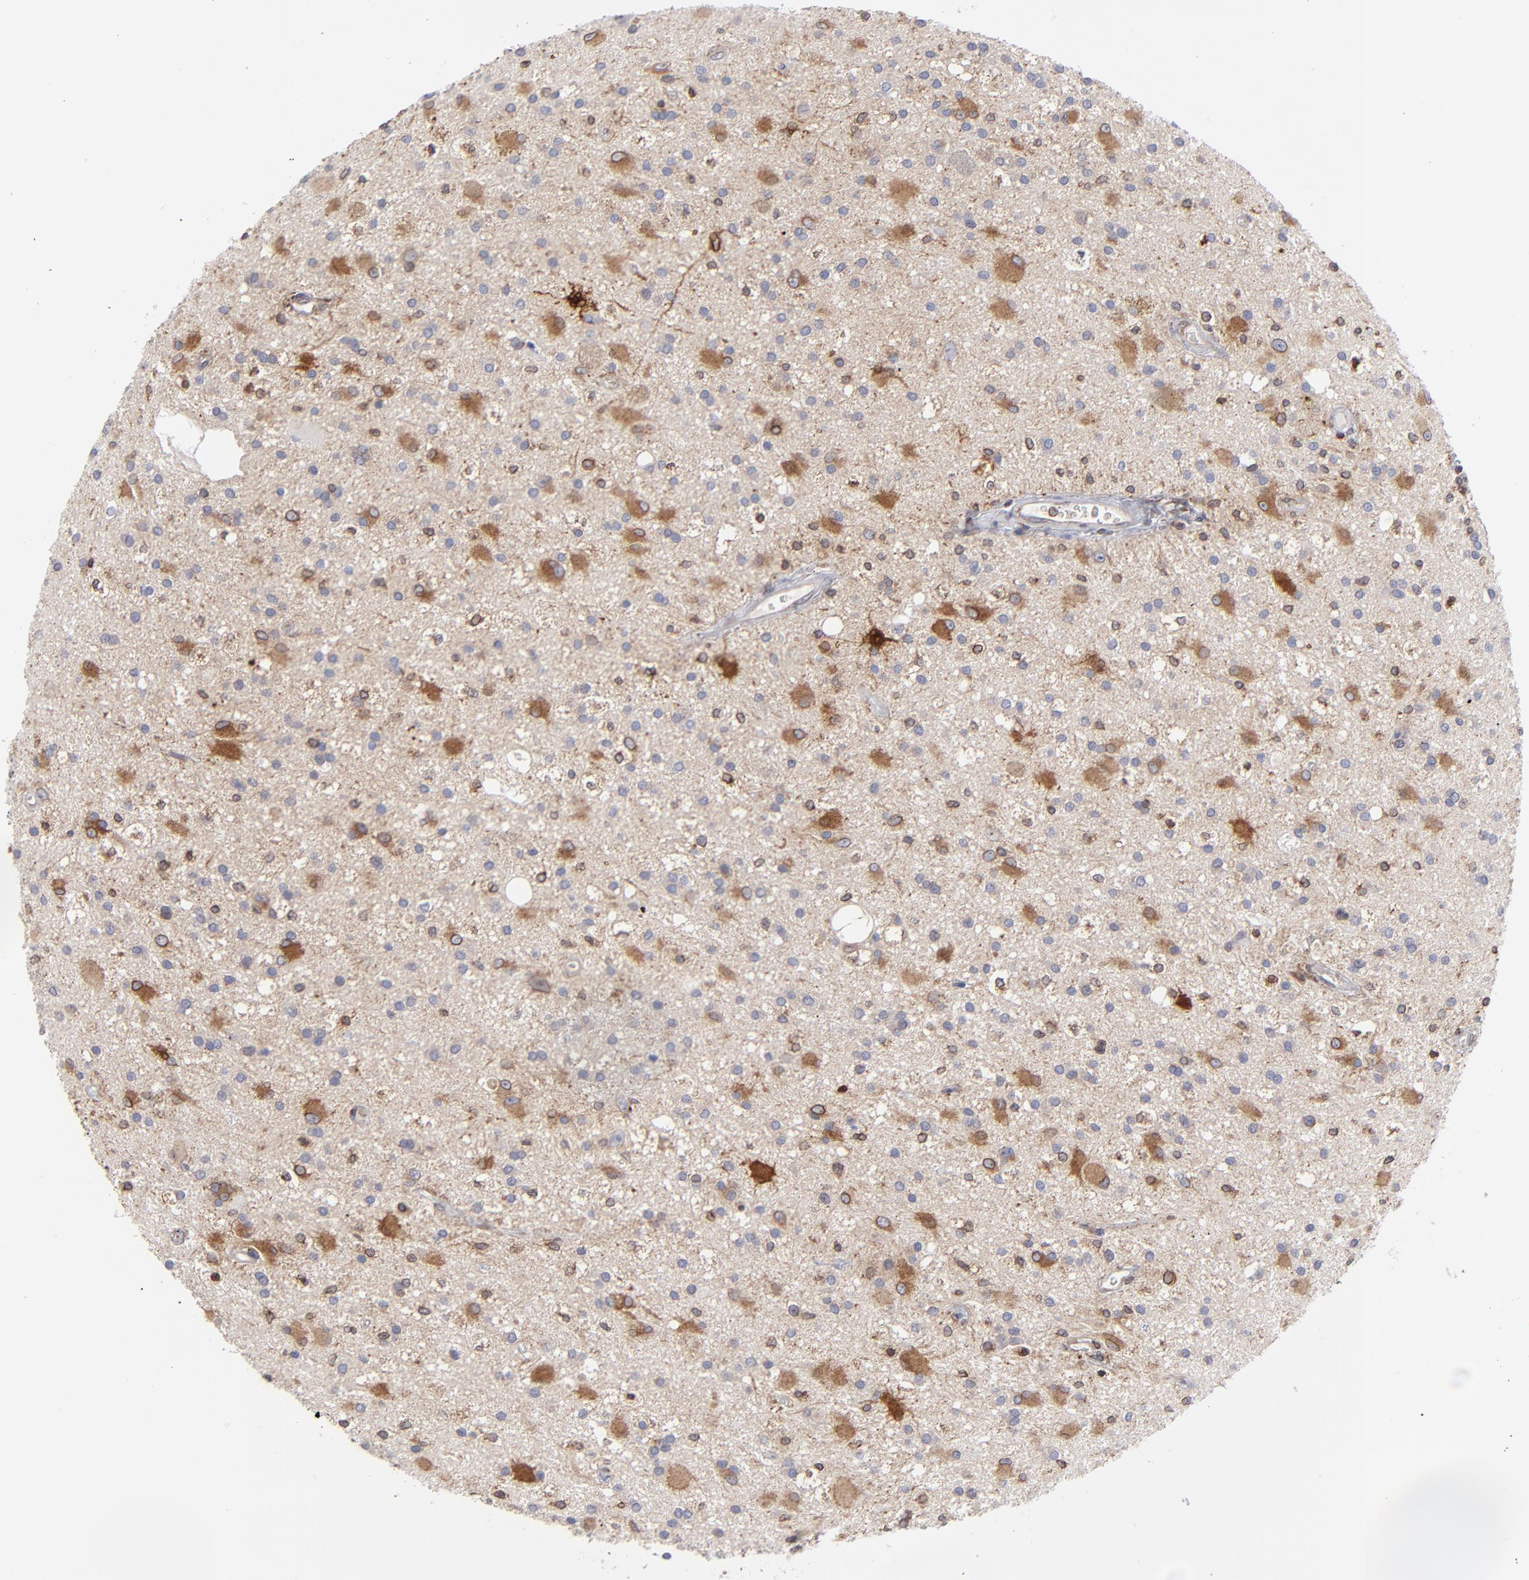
{"staining": {"intensity": "moderate", "quantity": "25%-75%", "location": "cytoplasmic/membranous"}, "tissue": "glioma", "cell_type": "Tumor cells", "image_type": "cancer", "snomed": [{"axis": "morphology", "description": "Glioma, malignant, Low grade"}, {"axis": "topography", "description": "Brain"}], "caption": "Brown immunohistochemical staining in low-grade glioma (malignant) exhibits moderate cytoplasmic/membranous expression in about 25%-75% of tumor cells.", "gene": "TMX1", "patient": {"sex": "male", "age": 58}}